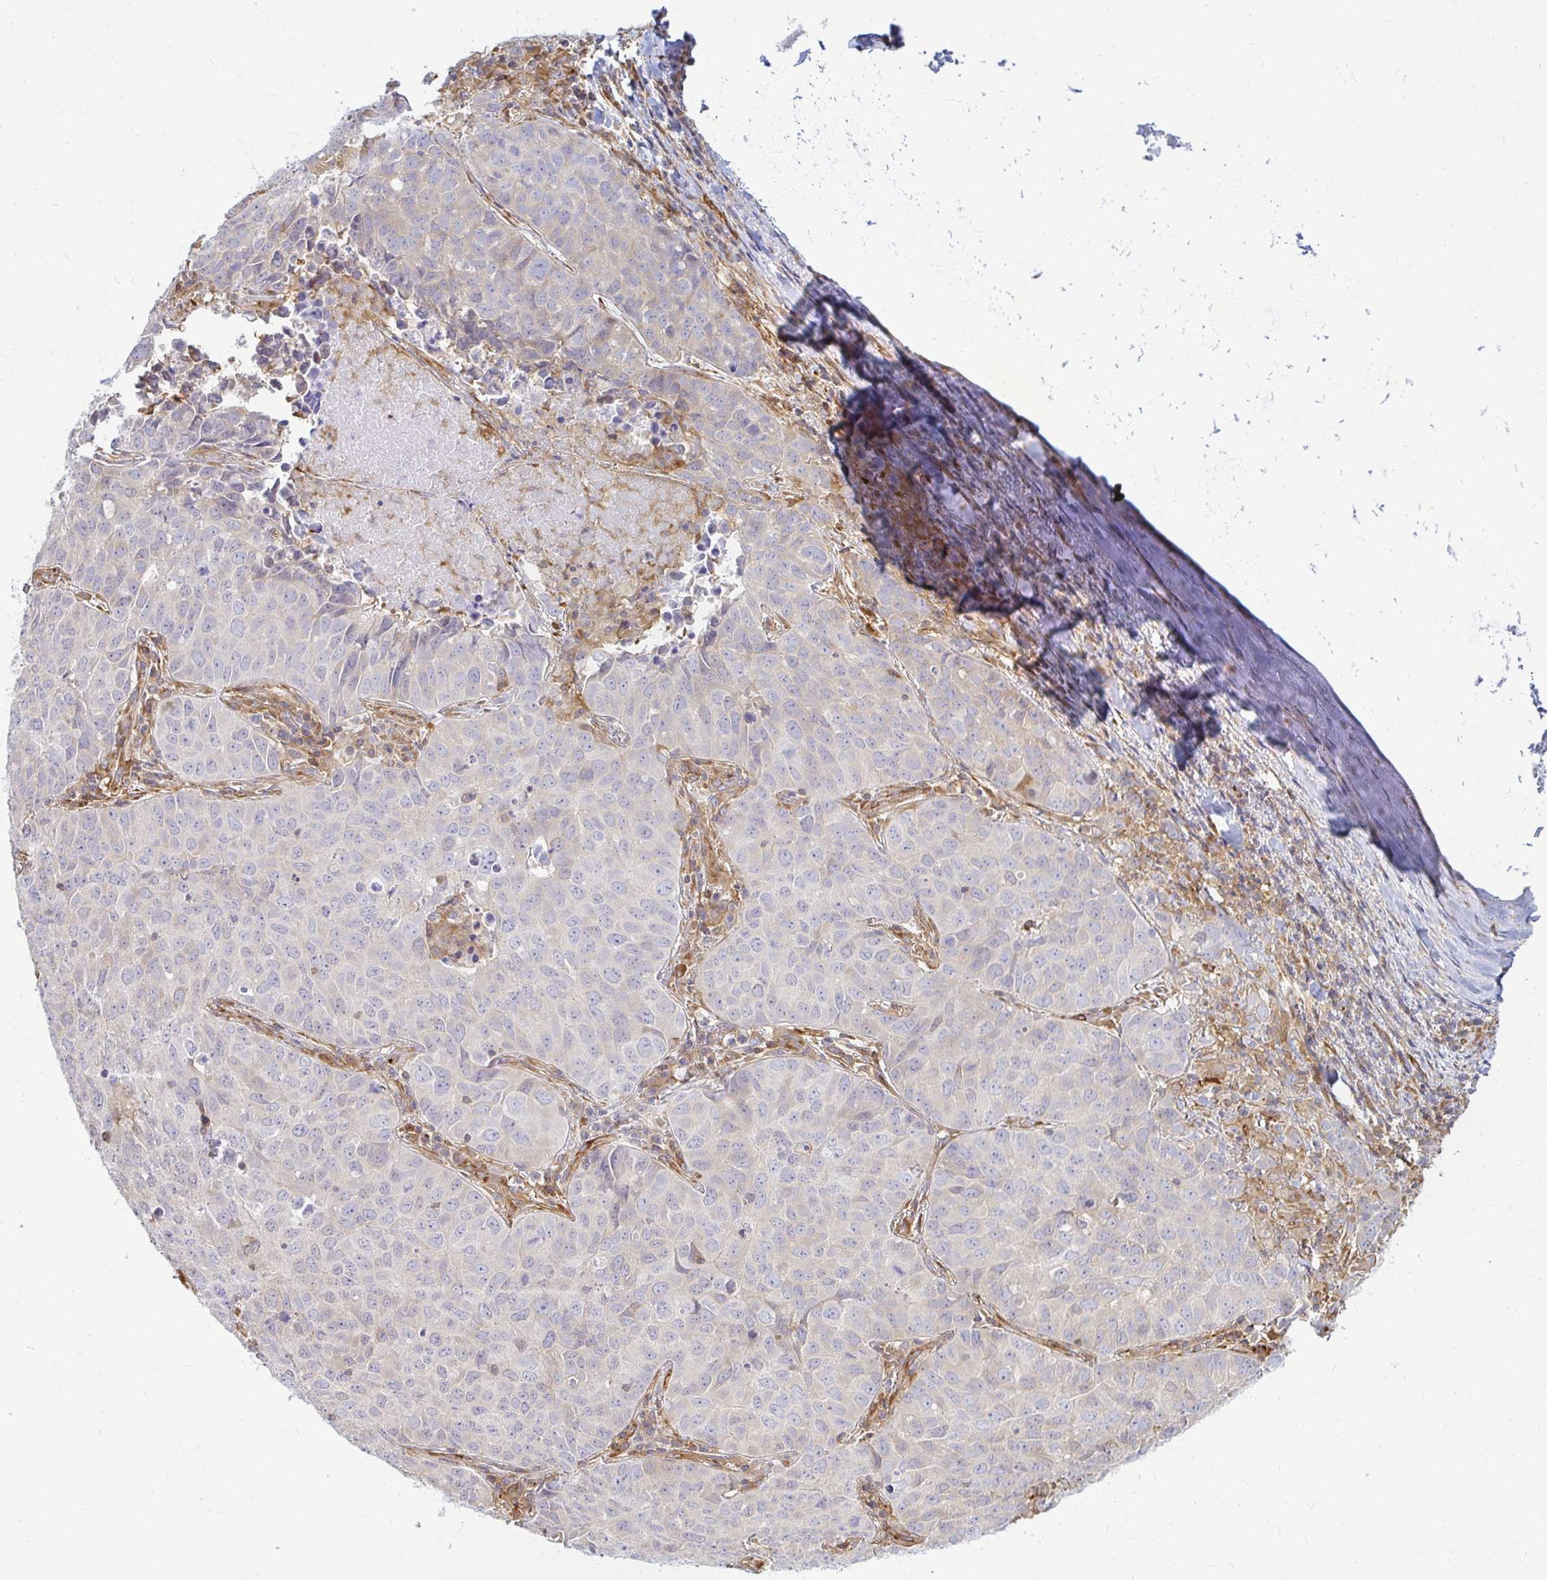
{"staining": {"intensity": "negative", "quantity": "none", "location": "none"}, "tissue": "lung cancer", "cell_type": "Tumor cells", "image_type": "cancer", "snomed": [{"axis": "morphology", "description": "Adenocarcinoma, NOS"}, {"axis": "topography", "description": "Lung"}], "caption": "This is a micrograph of IHC staining of lung adenocarcinoma, which shows no expression in tumor cells. (Stains: DAB IHC with hematoxylin counter stain, Microscopy: brightfield microscopy at high magnification).", "gene": "CAST", "patient": {"sex": "female", "age": 50}}